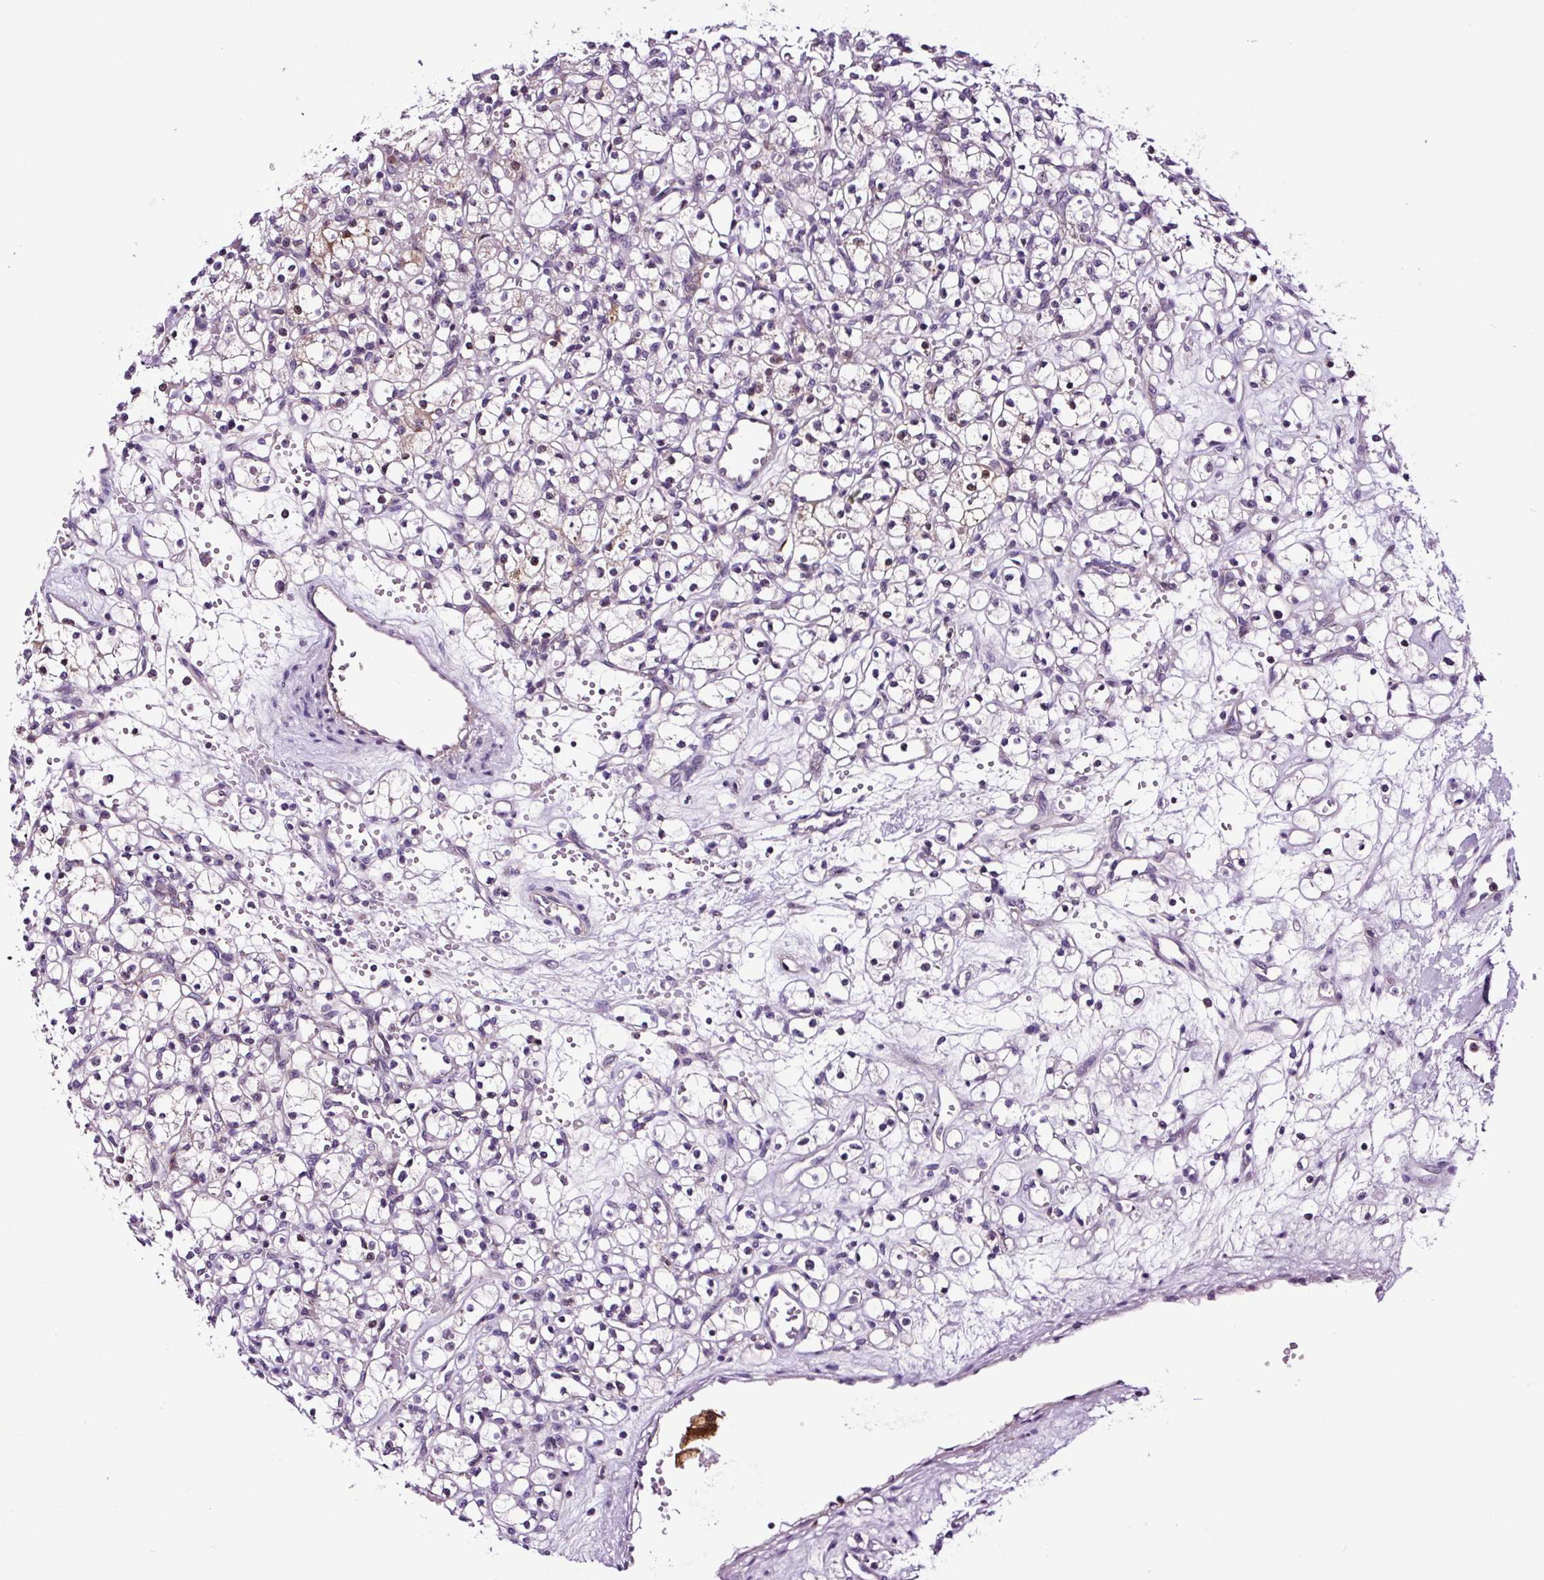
{"staining": {"intensity": "negative", "quantity": "none", "location": "none"}, "tissue": "renal cancer", "cell_type": "Tumor cells", "image_type": "cancer", "snomed": [{"axis": "morphology", "description": "Adenocarcinoma, NOS"}, {"axis": "topography", "description": "Kidney"}], "caption": "DAB (3,3'-diaminobenzidine) immunohistochemical staining of renal cancer shows no significant expression in tumor cells.", "gene": "TAFA3", "patient": {"sex": "female", "age": 59}}